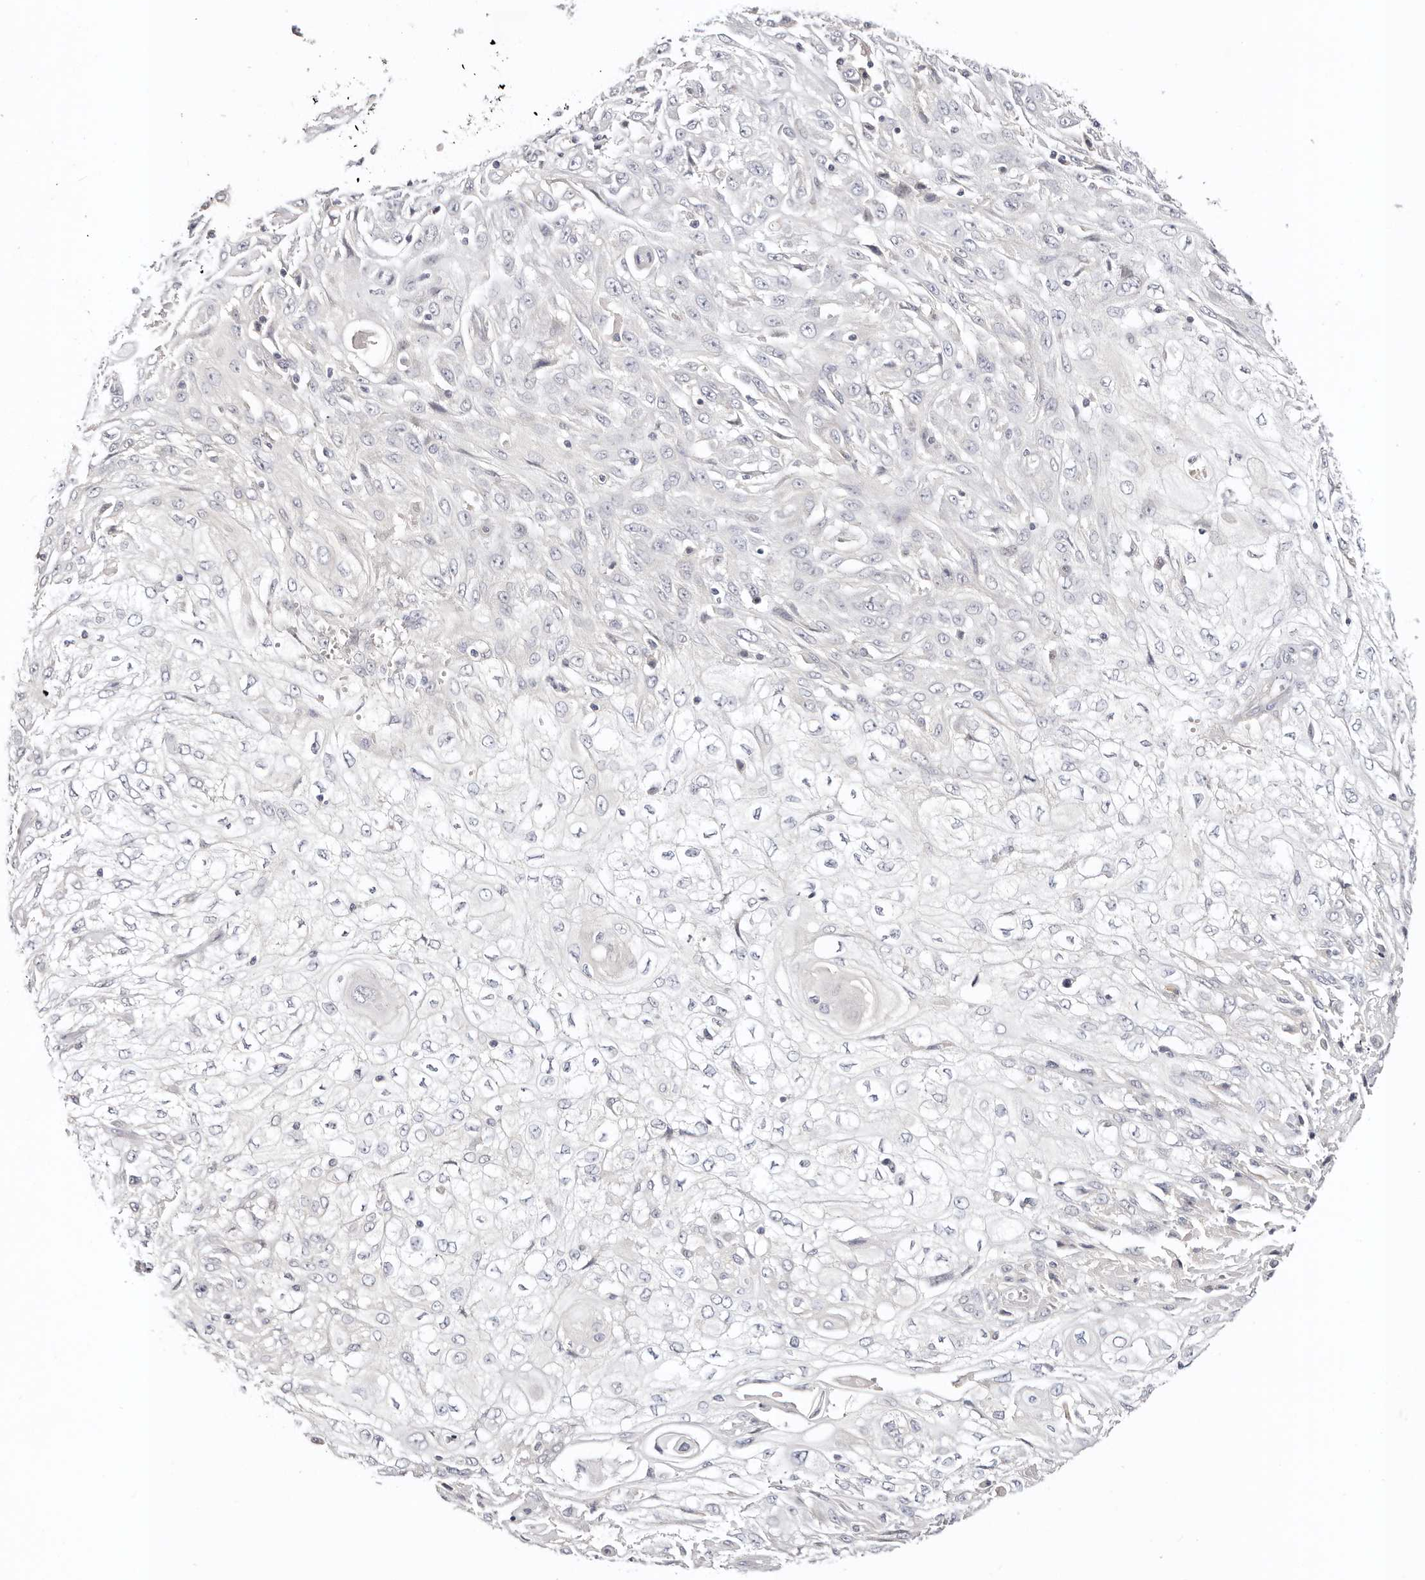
{"staining": {"intensity": "negative", "quantity": "none", "location": "none"}, "tissue": "skin cancer", "cell_type": "Tumor cells", "image_type": "cancer", "snomed": [{"axis": "morphology", "description": "Squamous cell carcinoma, NOS"}, {"axis": "morphology", "description": "Squamous cell carcinoma, metastatic, NOS"}, {"axis": "topography", "description": "Skin"}, {"axis": "topography", "description": "Lymph node"}], "caption": "IHC of human skin cancer shows no staining in tumor cells.", "gene": "DNASE1", "patient": {"sex": "male", "age": 75}}